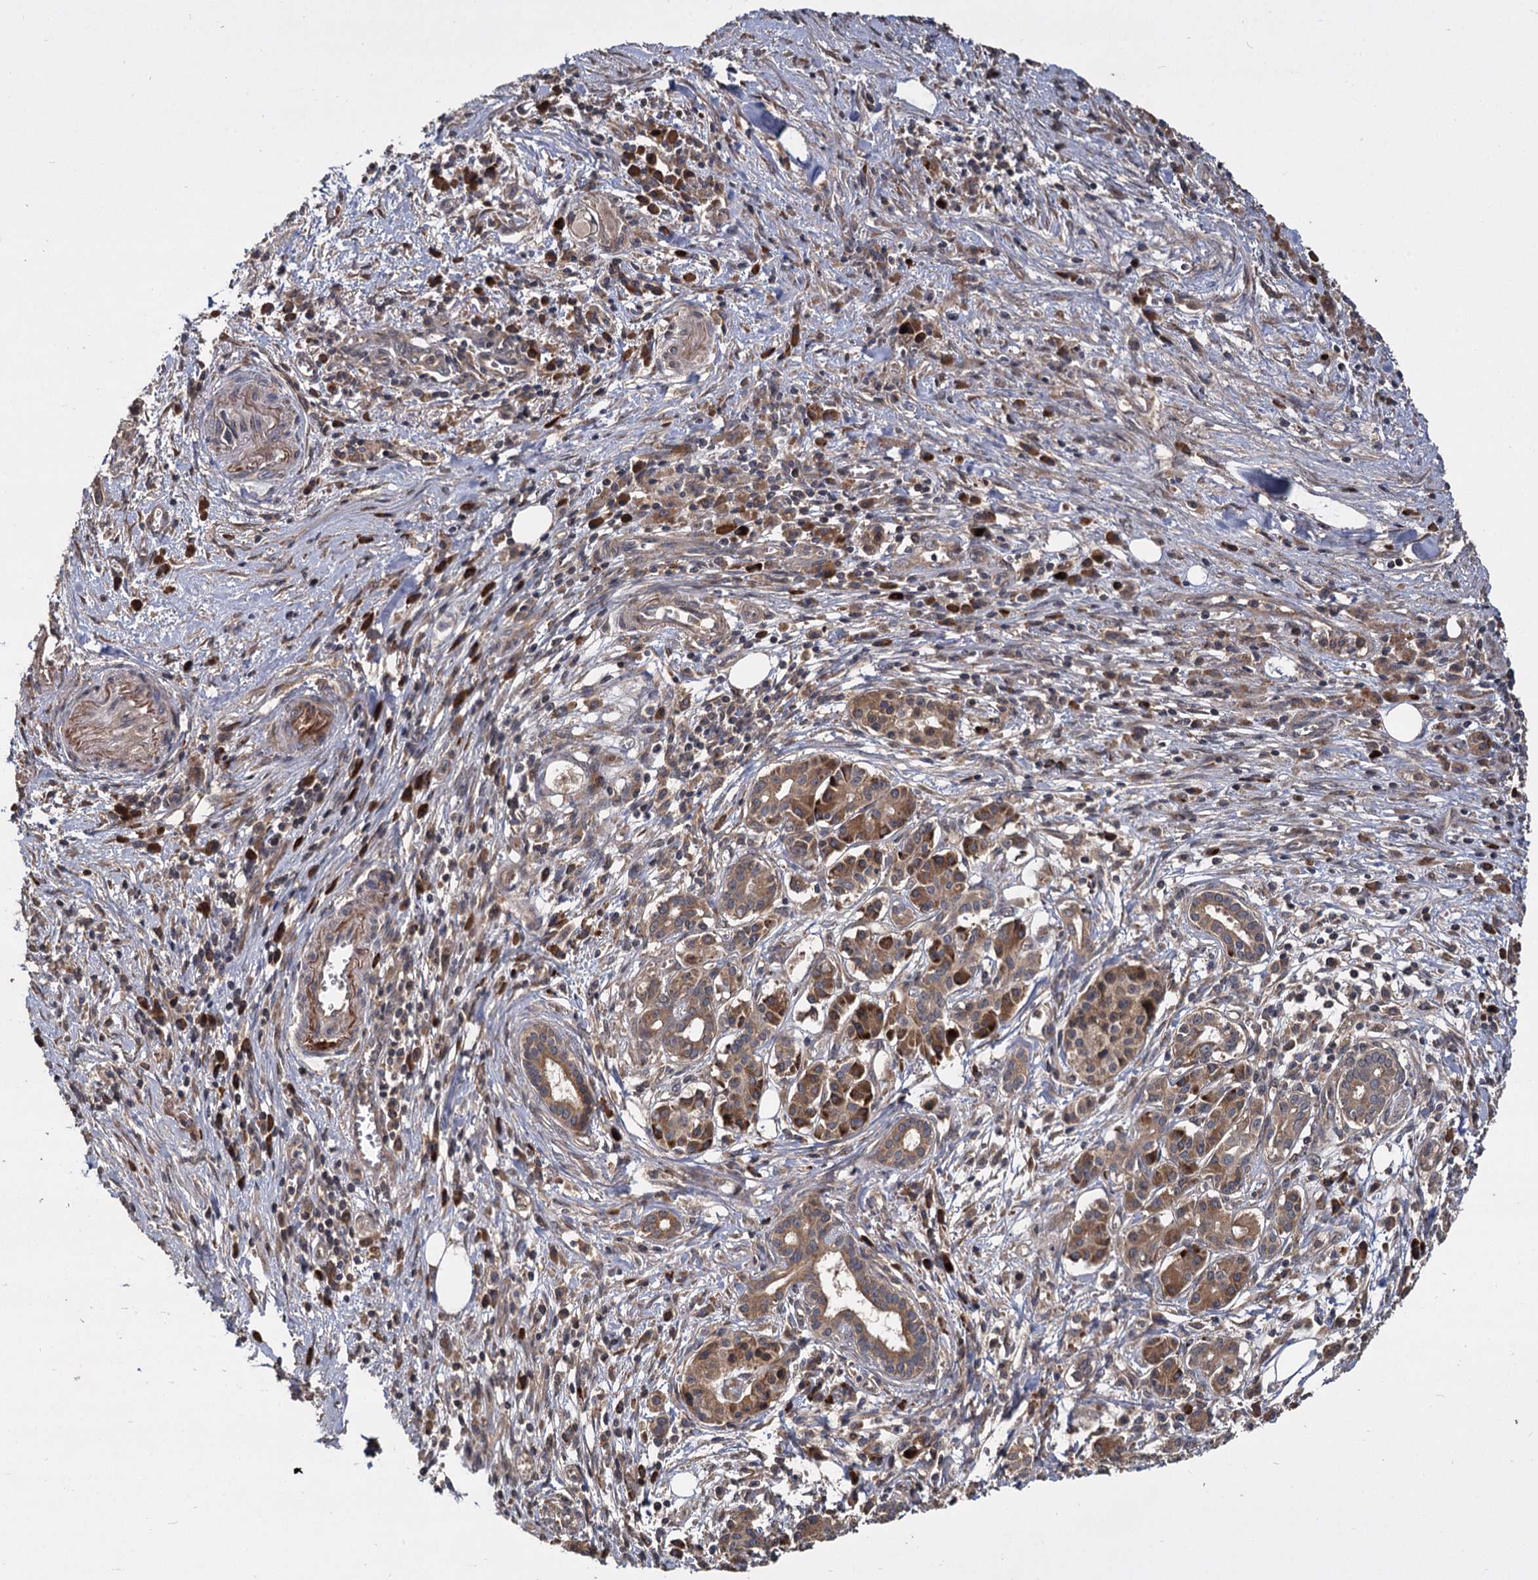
{"staining": {"intensity": "weak", "quantity": ">75%", "location": "cytoplasmic/membranous"}, "tissue": "pancreatic cancer", "cell_type": "Tumor cells", "image_type": "cancer", "snomed": [{"axis": "morphology", "description": "Adenocarcinoma, NOS"}, {"axis": "topography", "description": "Pancreas"}], "caption": "A brown stain highlights weak cytoplasmic/membranous expression of a protein in pancreatic cancer tumor cells. The protein of interest is shown in brown color, while the nuclei are stained blue.", "gene": "INPPL1", "patient": {"sex": "female", "age": 73}}